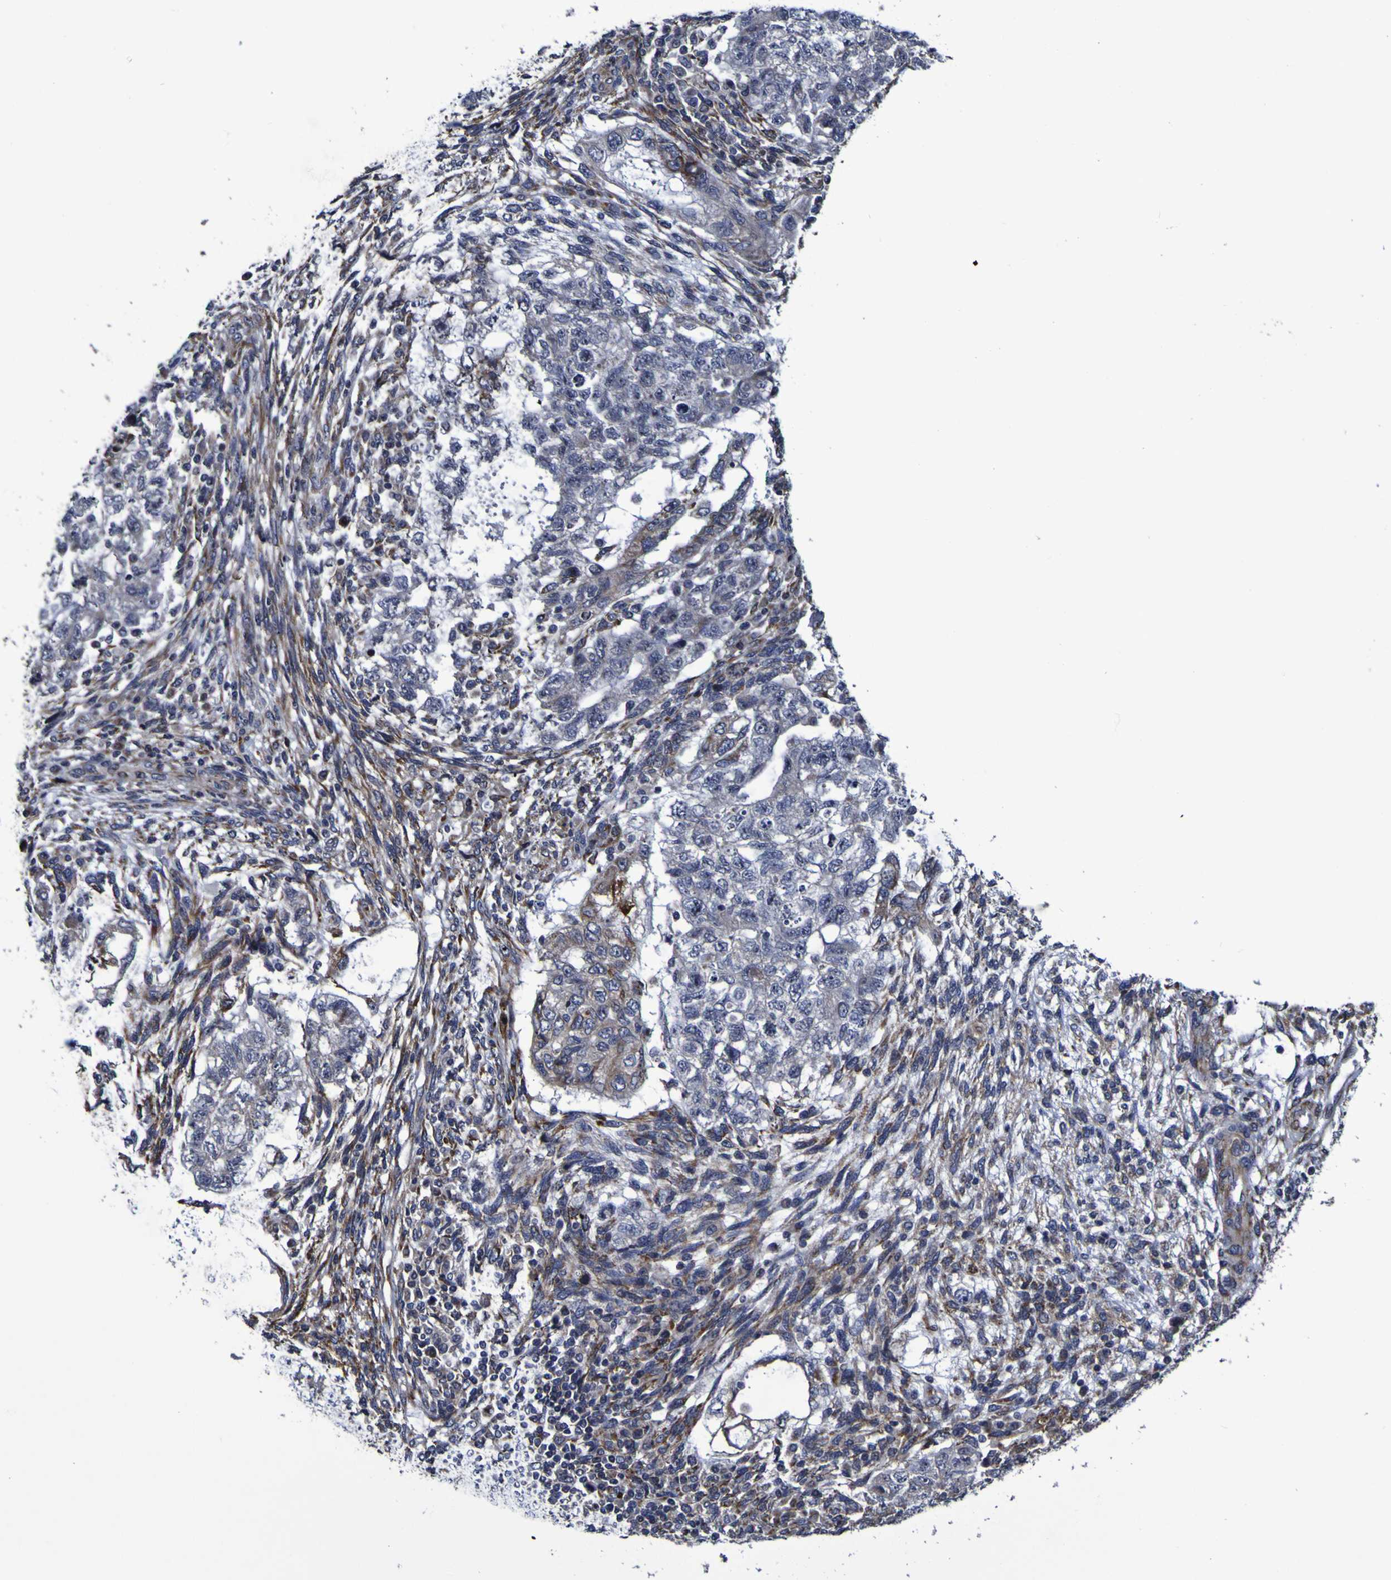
{"staining": {"intensity": "weak", "quantity": "<25%", "location": "cytoplasmic/membranous"}, "tissue": "testis cancer", "cell_type": "Tumor cells", "image_type": "cancer", "snomed": [{"axis": "morphology", "description": "Normal tissue, NOS"}, {"axis": "morphology", "description": "Carcinoma, Embryonal, NOS"}, {"axis": "topography", "description": "Testis"}], "caption": "Immunohistochemical staining of human testis embryonal carcinoma displays no significant positivity in tumor cells.", "gene": "P3H1", "patient": {"sex": "male", "age": 36}}